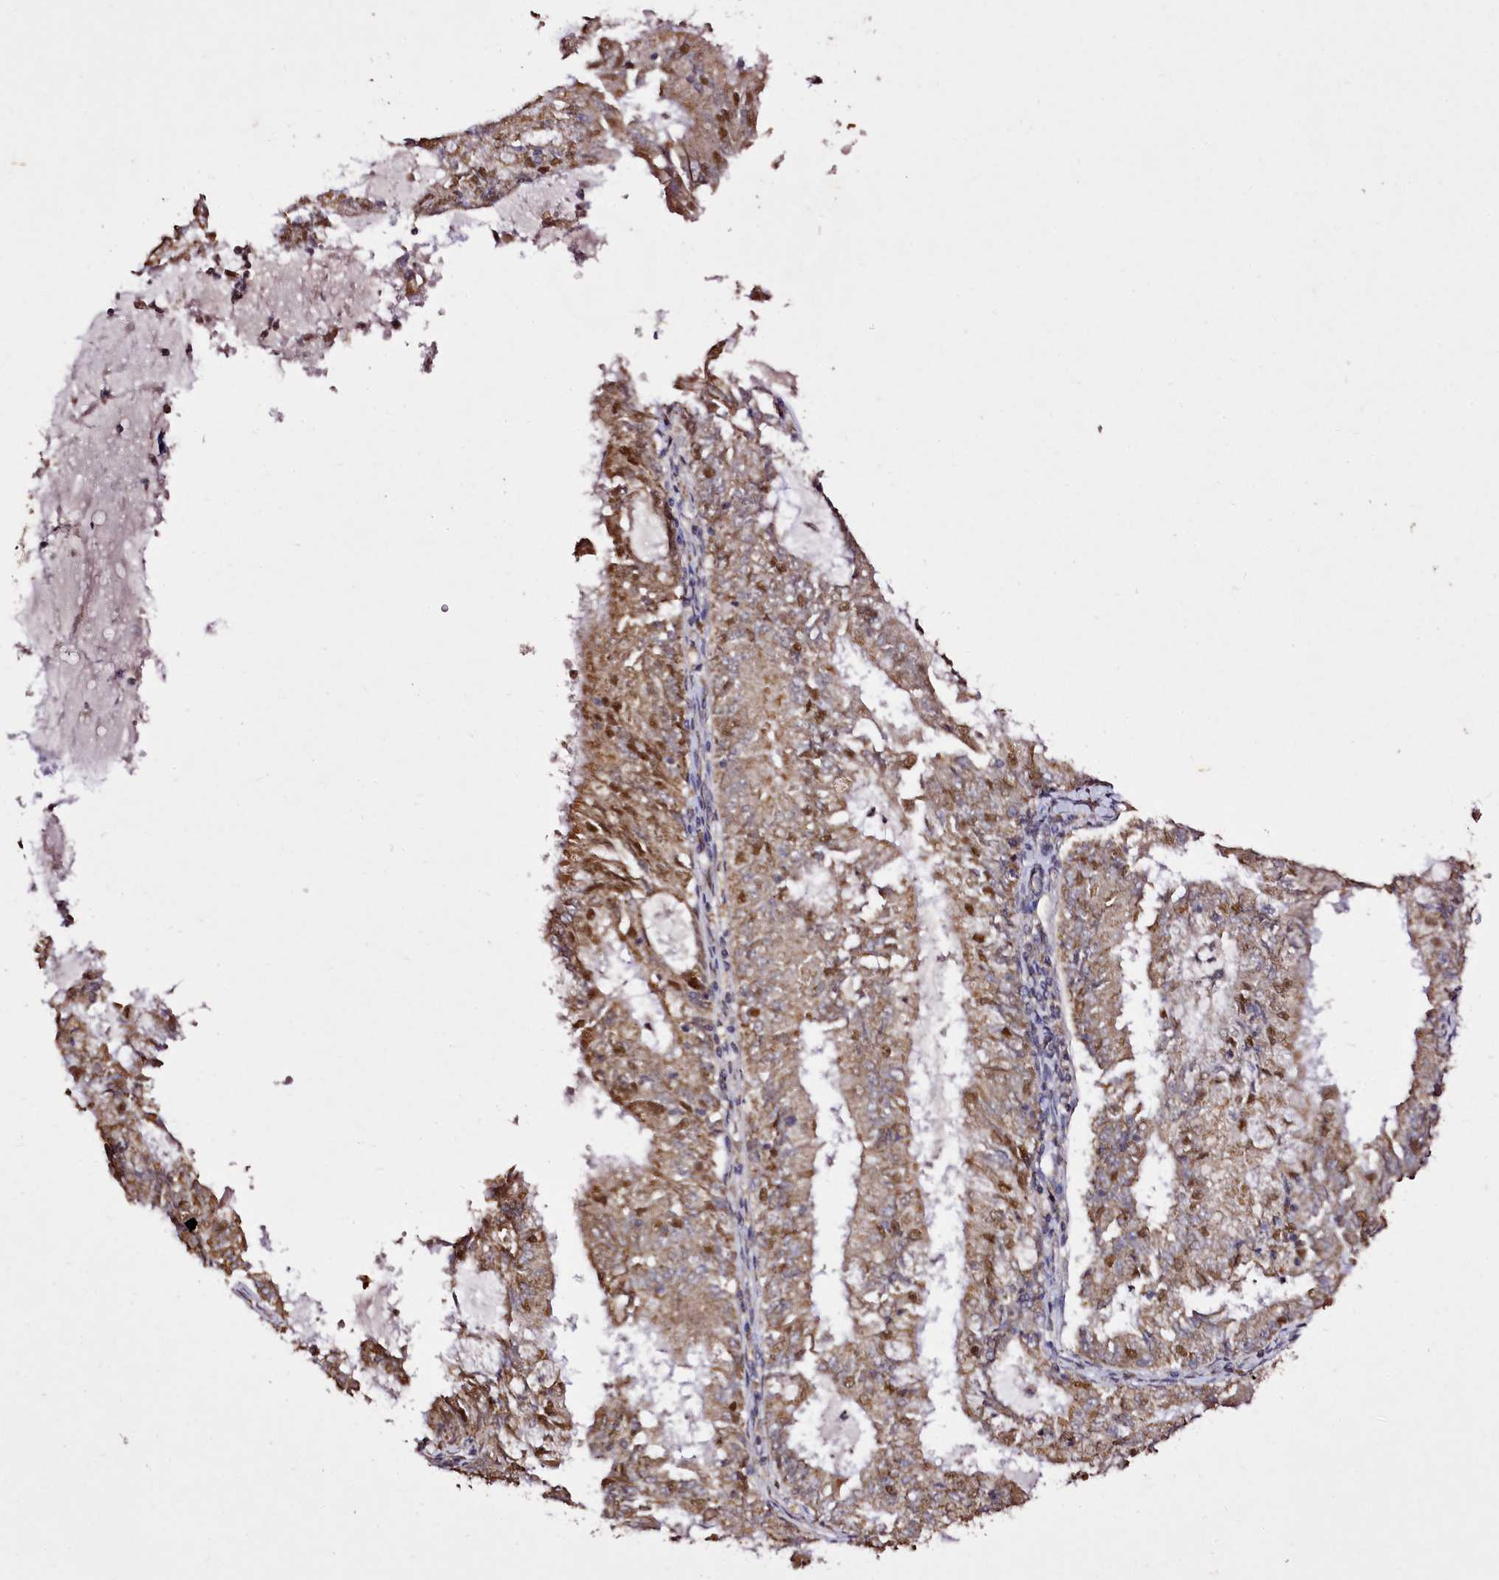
{"staining": {"intensity": "moderate", "quantity": ">75%", "location": "cytoplasmic/membranous,nuclear"}, "tissue": "endometrial cancer", "cell_type": "Tumor cells", "image_type": "cancer", "snomed": [{"axis": "morphology", "description": "Adenocarcinoma, NOS"}, {"axis": "topography", "description": "Endometrium"}], "caption": "Immunohistochemistry (IHC) (DAB (3,3'-diaminobenzidine)) staining of adenocarcinoma (endometrial) demonstrates moderate cytoplasmic/membranous and nuclear protein positivity in about >75% of tumor cells. (Stains: DAB (3,3'-diaminobenzidine) in brown, nuclei in blue, Microscopy: brightfield microscopy at high magnification).", "gene": "EDIL3", "patient": {"sex": "female", "age": 57}}